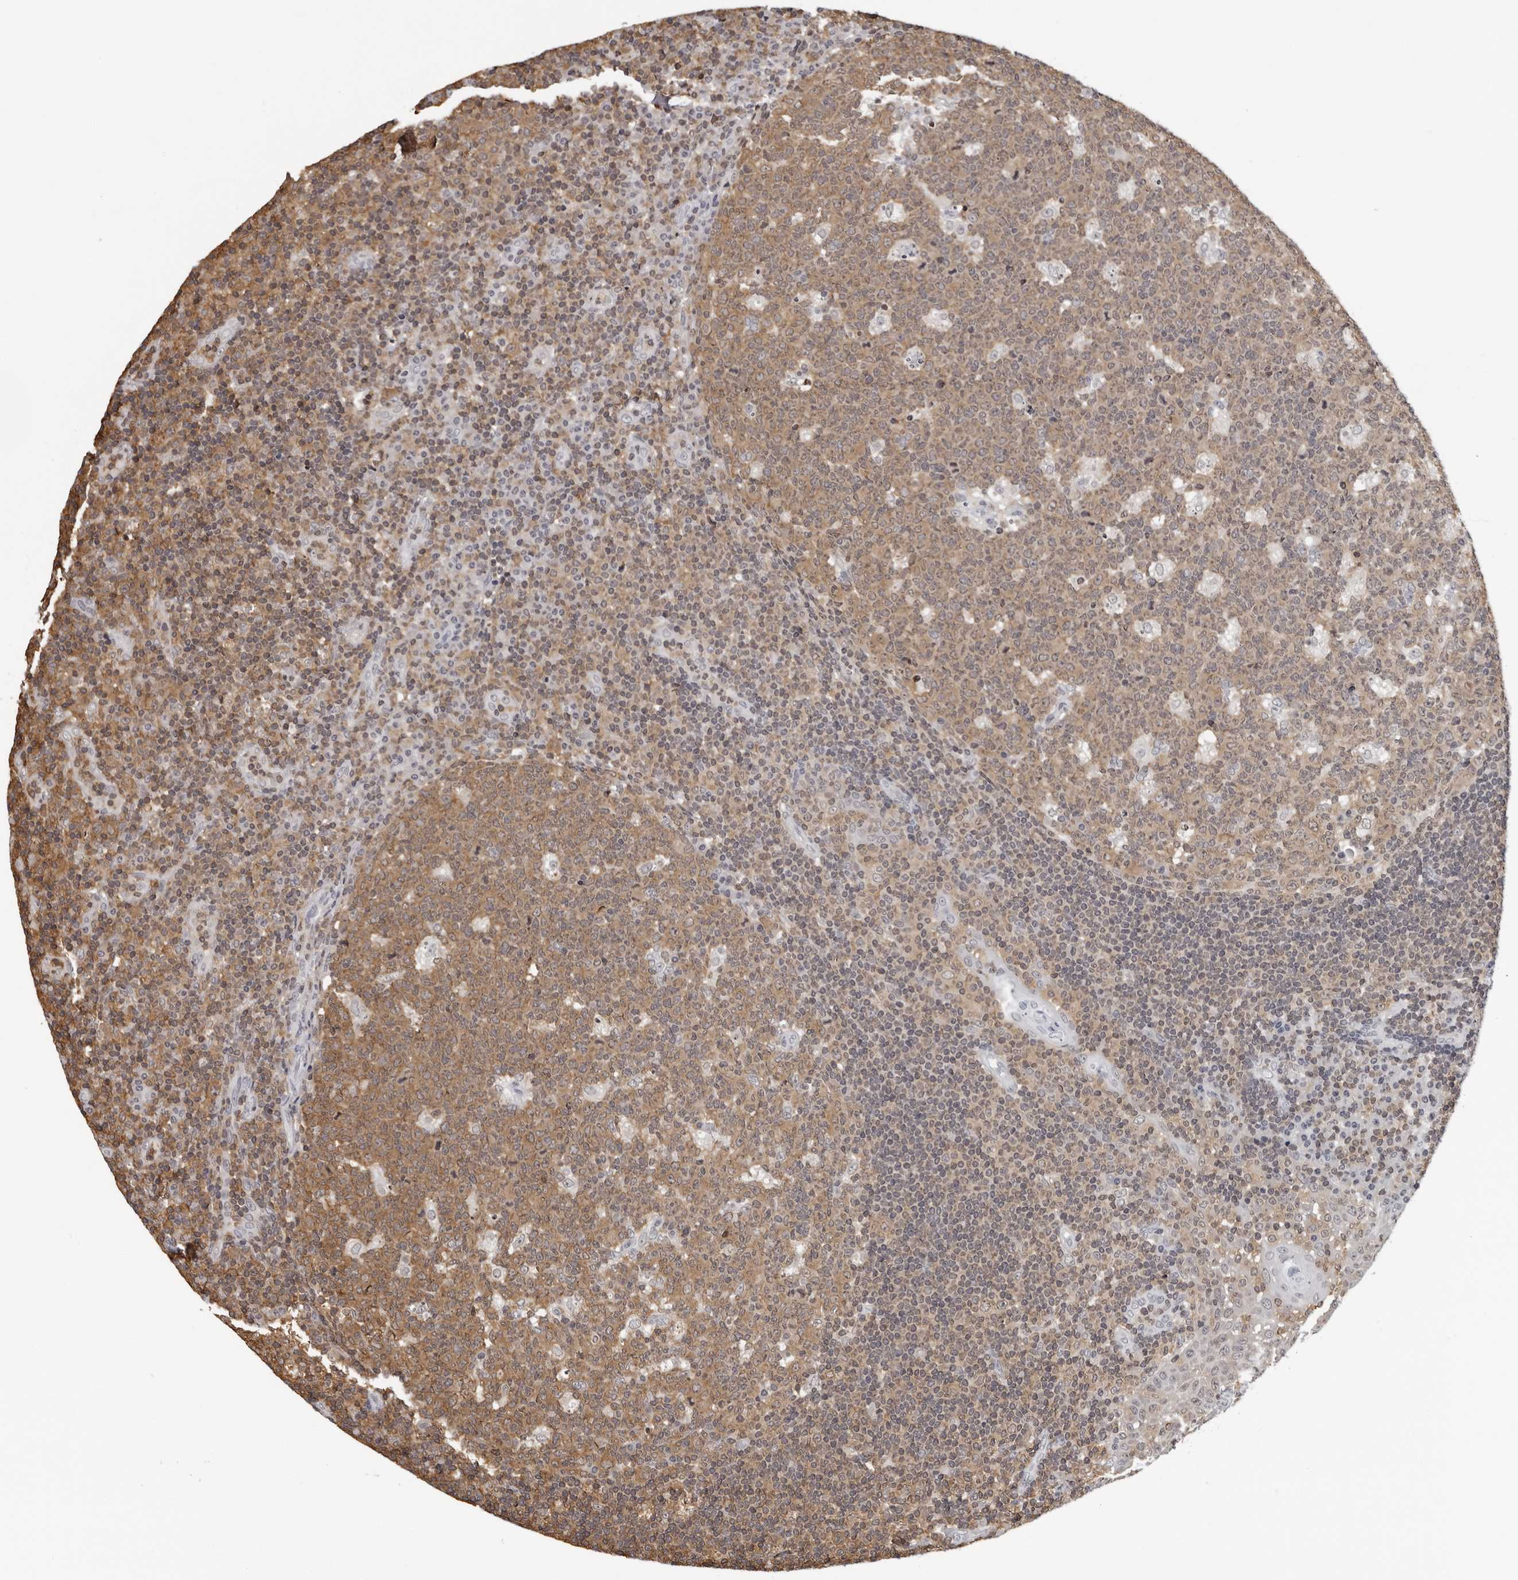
{"staining": {"intensity": "moderate", "quantity": ">75%", "location": "cytoplasmic/membranous"}, "tissue": "tonsil", "cell_type": "Germinal center cells", "image_type": "normal", "snomed": [{"axis": "morphology", "description": "Normal tissue, NOS"}, {"axis": "topography", "description": "Tonsil"}], "caption": "Immunohistochemistry (IHC) staining of benign tonsil, which shows medium levels of moderate cytoplasmic/membranous expression in about >75% of germinal center cells indicating moderate cytoplasmic/membranous protein staining. The staining was performed using DAB (3,3'-diaminobenzidine) (brown) for protein detection and nuclei were counterstained in hematoxylin (blue).", "gene": "HSPH1", "patient": {"sex": "female", "age": 40}}